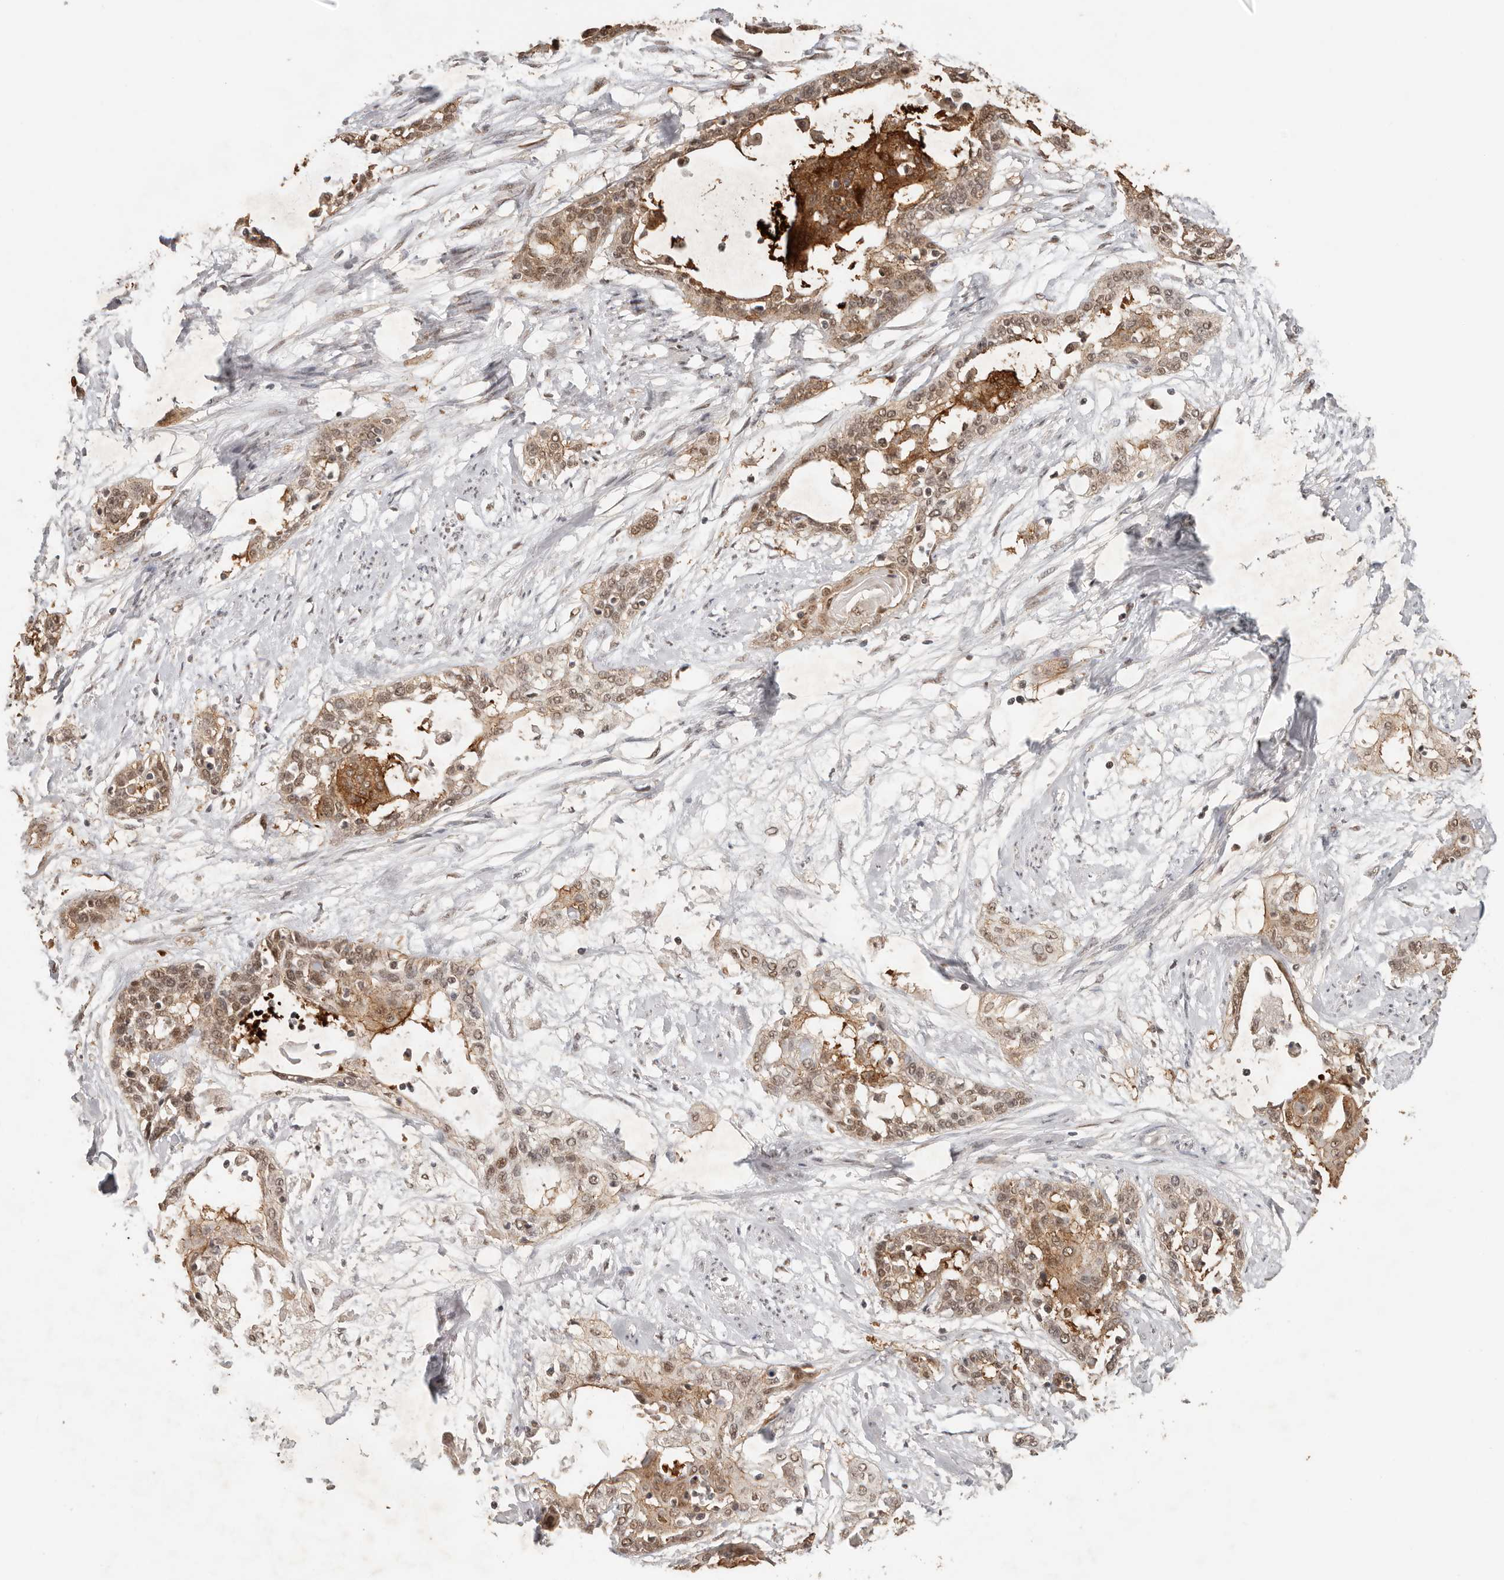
{"staining": {"intensity": "moderate", "quantity": ">75%", "location": "cytoplasmic/membranous,nuclear"}, "tissue": "cervical cancer", "cell_type": "Tumor cells", "image_type": "cancer", "snomed": [{"axis": "morphology", "description": "Squamous cell carcinoma, NOS"}, {"axis": "topography", "description": "Cervix"}], "caption": "About >75% of tumor cells in cervical cancer (squamous cell carcinoma) exhibit moderate cytoplasmic/membranous and nuclear protein expression as visualized by brown immunohistochemical staining.", "gene": "SEC14L1", "patient": {"sex": "female", "age": 57}}